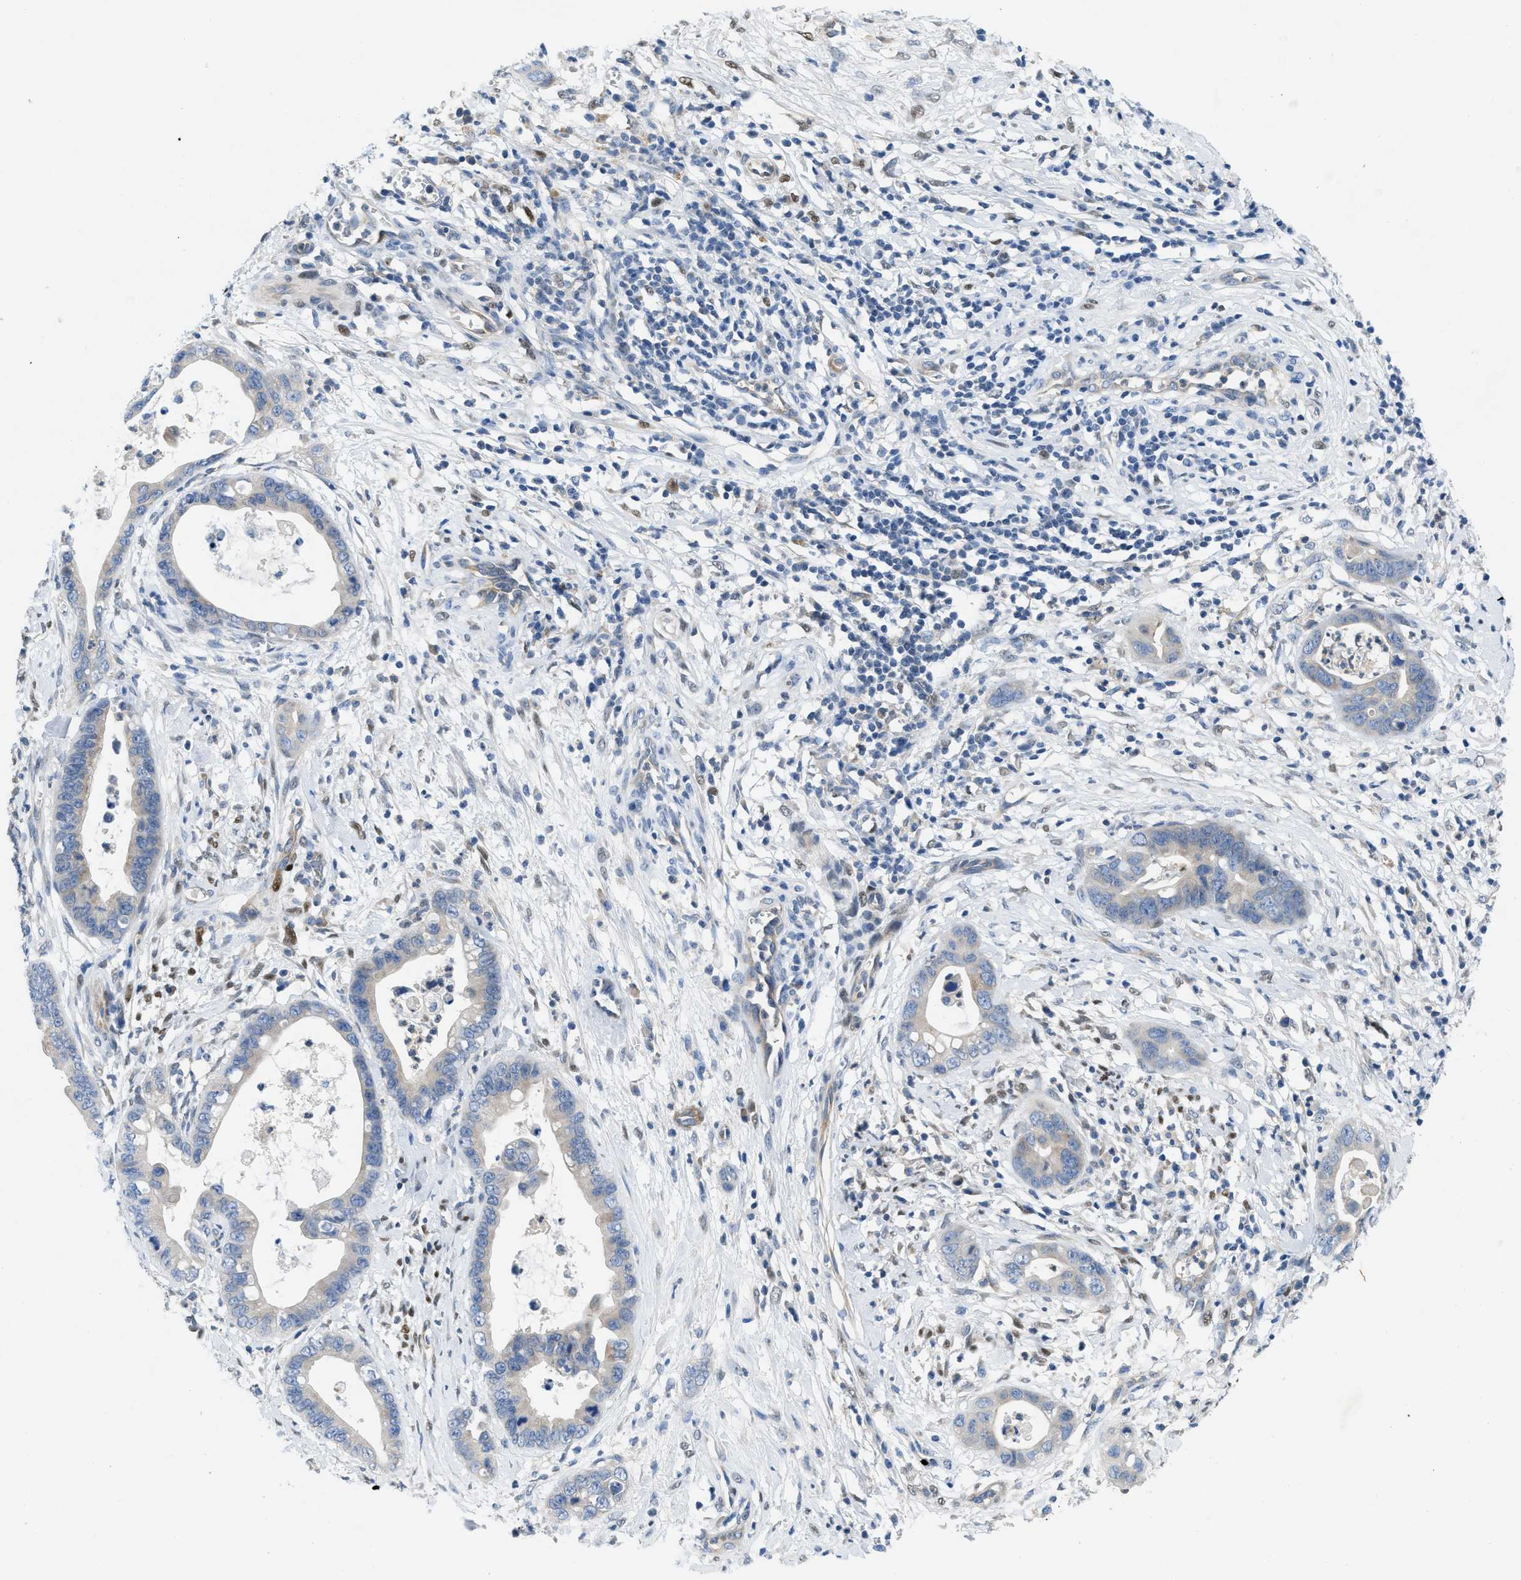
{"staining": {"intensity": "moderate", "quantity": "<25%", "location": "cytoplasmic/membranous"}, "tissue": "cervical cancer", "cell_type": "Tumor cells", "image_type": "cancer", "snomed": [{"axis": "morphology", "description": "Adenocarcinoma, NOS"}, {"axis": "topography", "description": "Cervix"}], "caption": "The micrograph shows a brown stain indicating the presence of a protein in the cytoplasmic/membranous of tumor cells in cervical cancer (adenocarcinoma).", "gene": "PGR", "patient": {"sex": "female", "age": 44}}